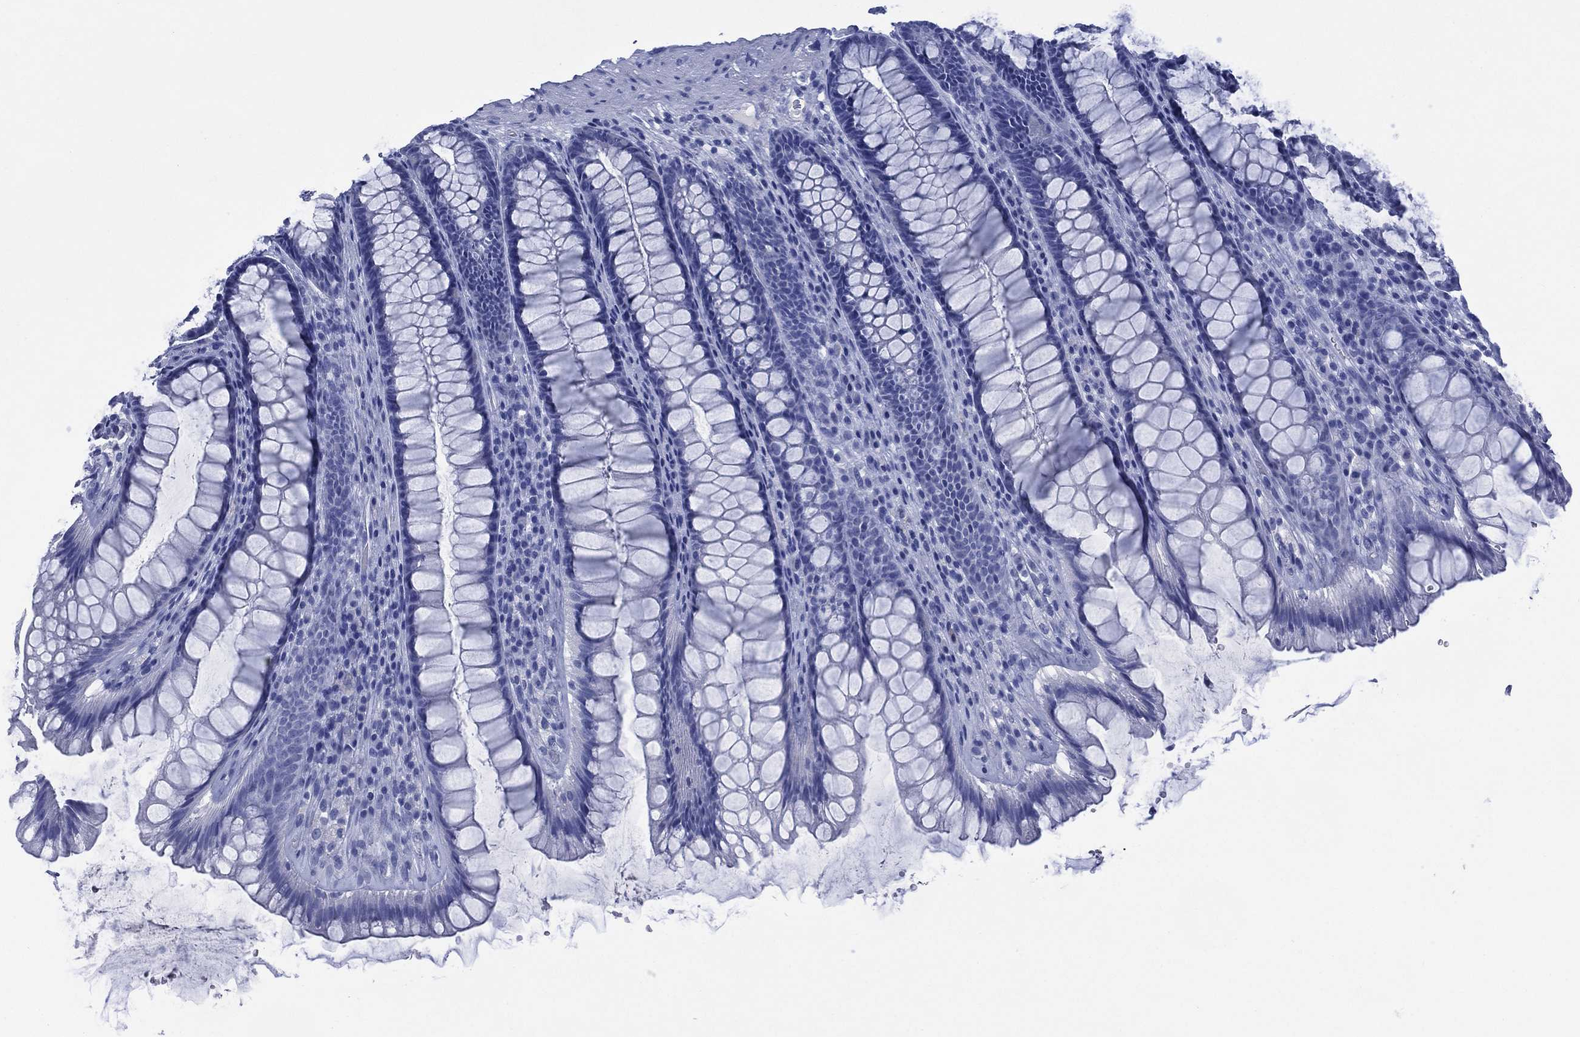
{"staining": {"intensity": "negative", "quantity": "none", "location": "none"}, "tissue": "rectum", "cell_type": "Glandular cells", "image_type": "normal", "snomed": [{"axis": "morphology", "description": "Normal tissue, NOS"}, {"axis": "topography", "description": "Rectum"}], "caption": "This is an immunohistochemistry photomicrograph of benign human rectum. There is no staining in glandular cells.", "gene": "SIGLECL1", "patient": {"sex": "male", "age": 72}}